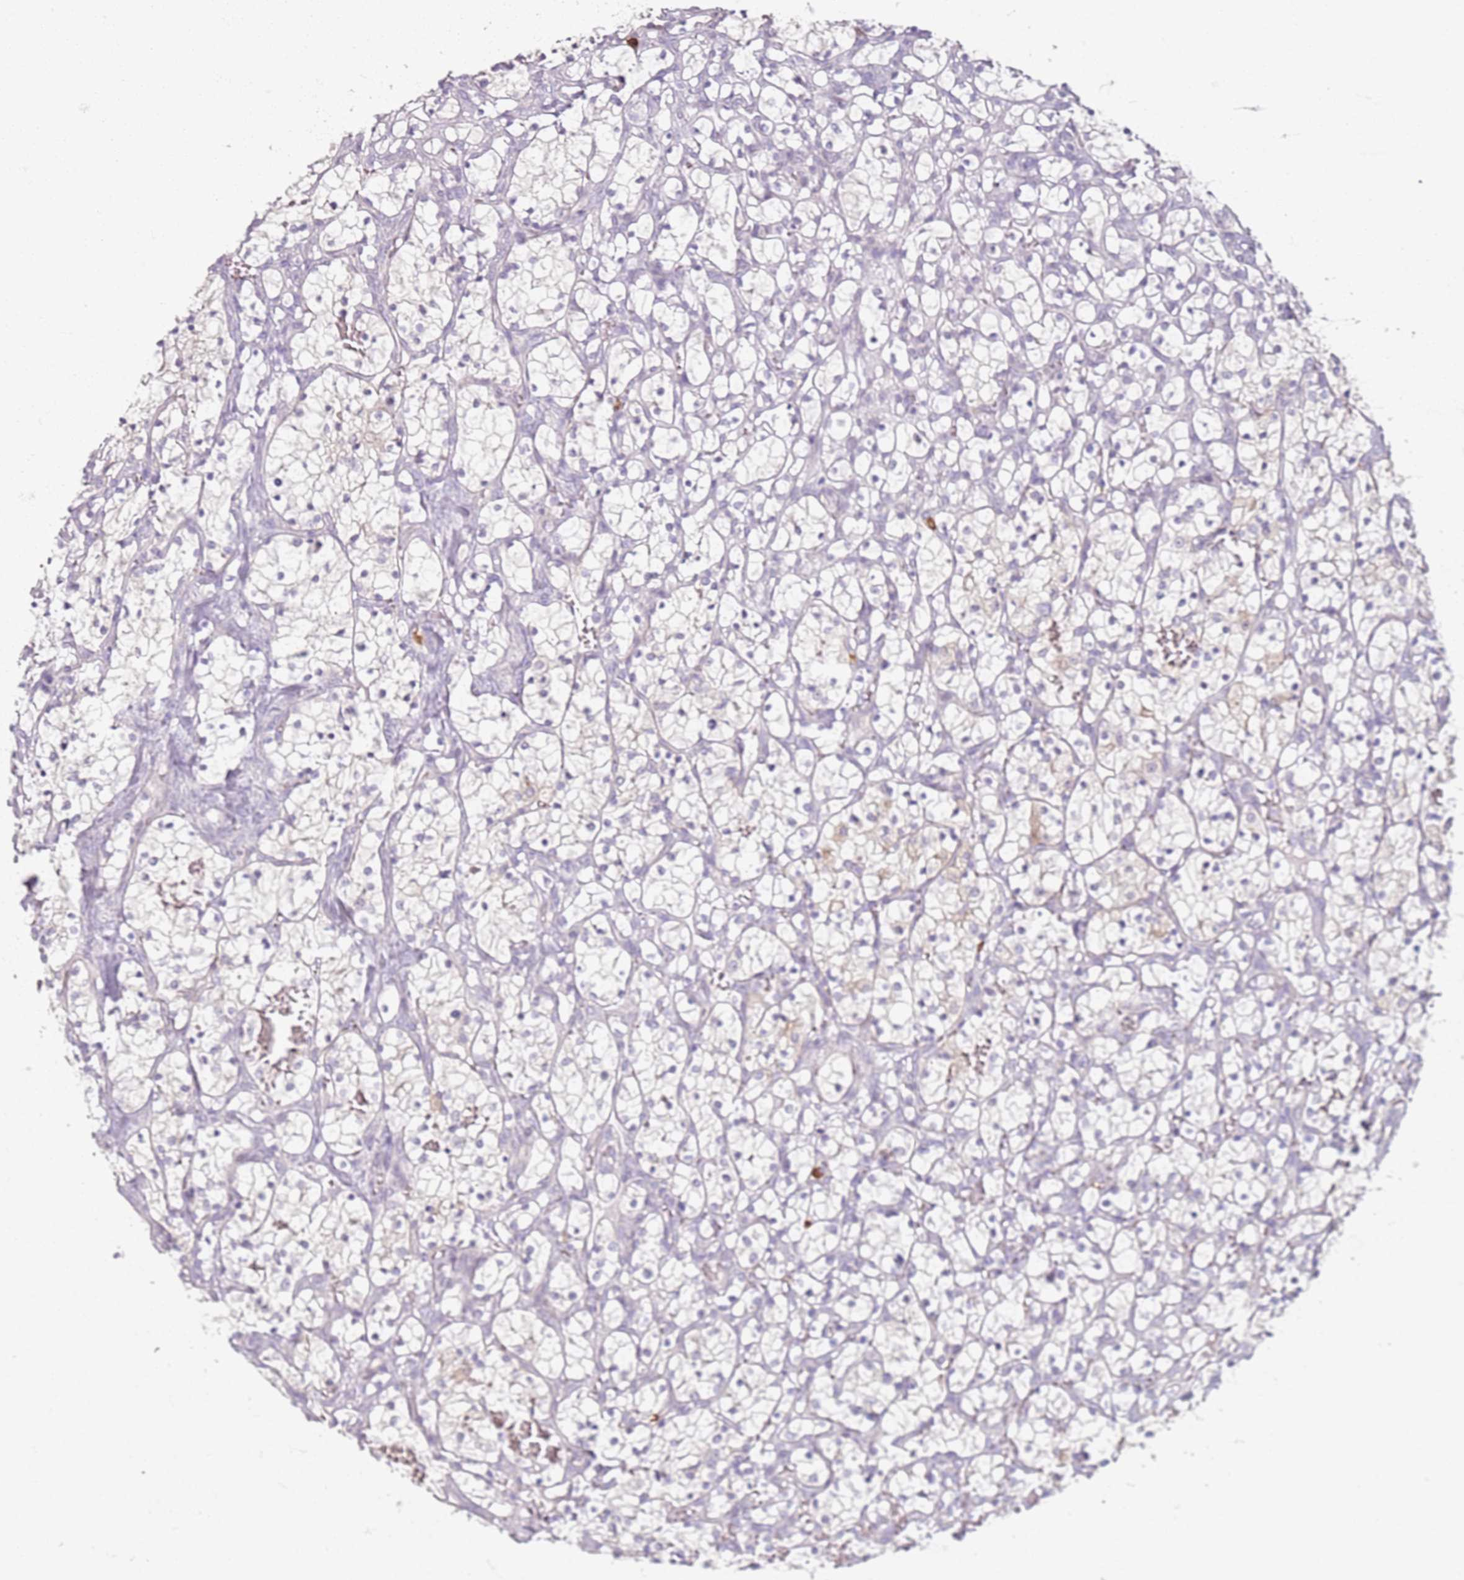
{"staining": {"intensity": "negative", "quantity": "none", "location": "none"}, "tissue": "renal cancer", "cell_type": "Tumor cells", "image_type": "cancer", "snomed": [{"axis": "morphology", "description": "Adenocarcinoma, NOS"}, {"axis": "topography", "description": "Kidney"}], "caption": "An image of renal adenocarcinoma stained for a protein demonstrates no brown staining in tumor cells.", "gene": "CD40LG", "patient": {"sex": "female", "age": 69}}